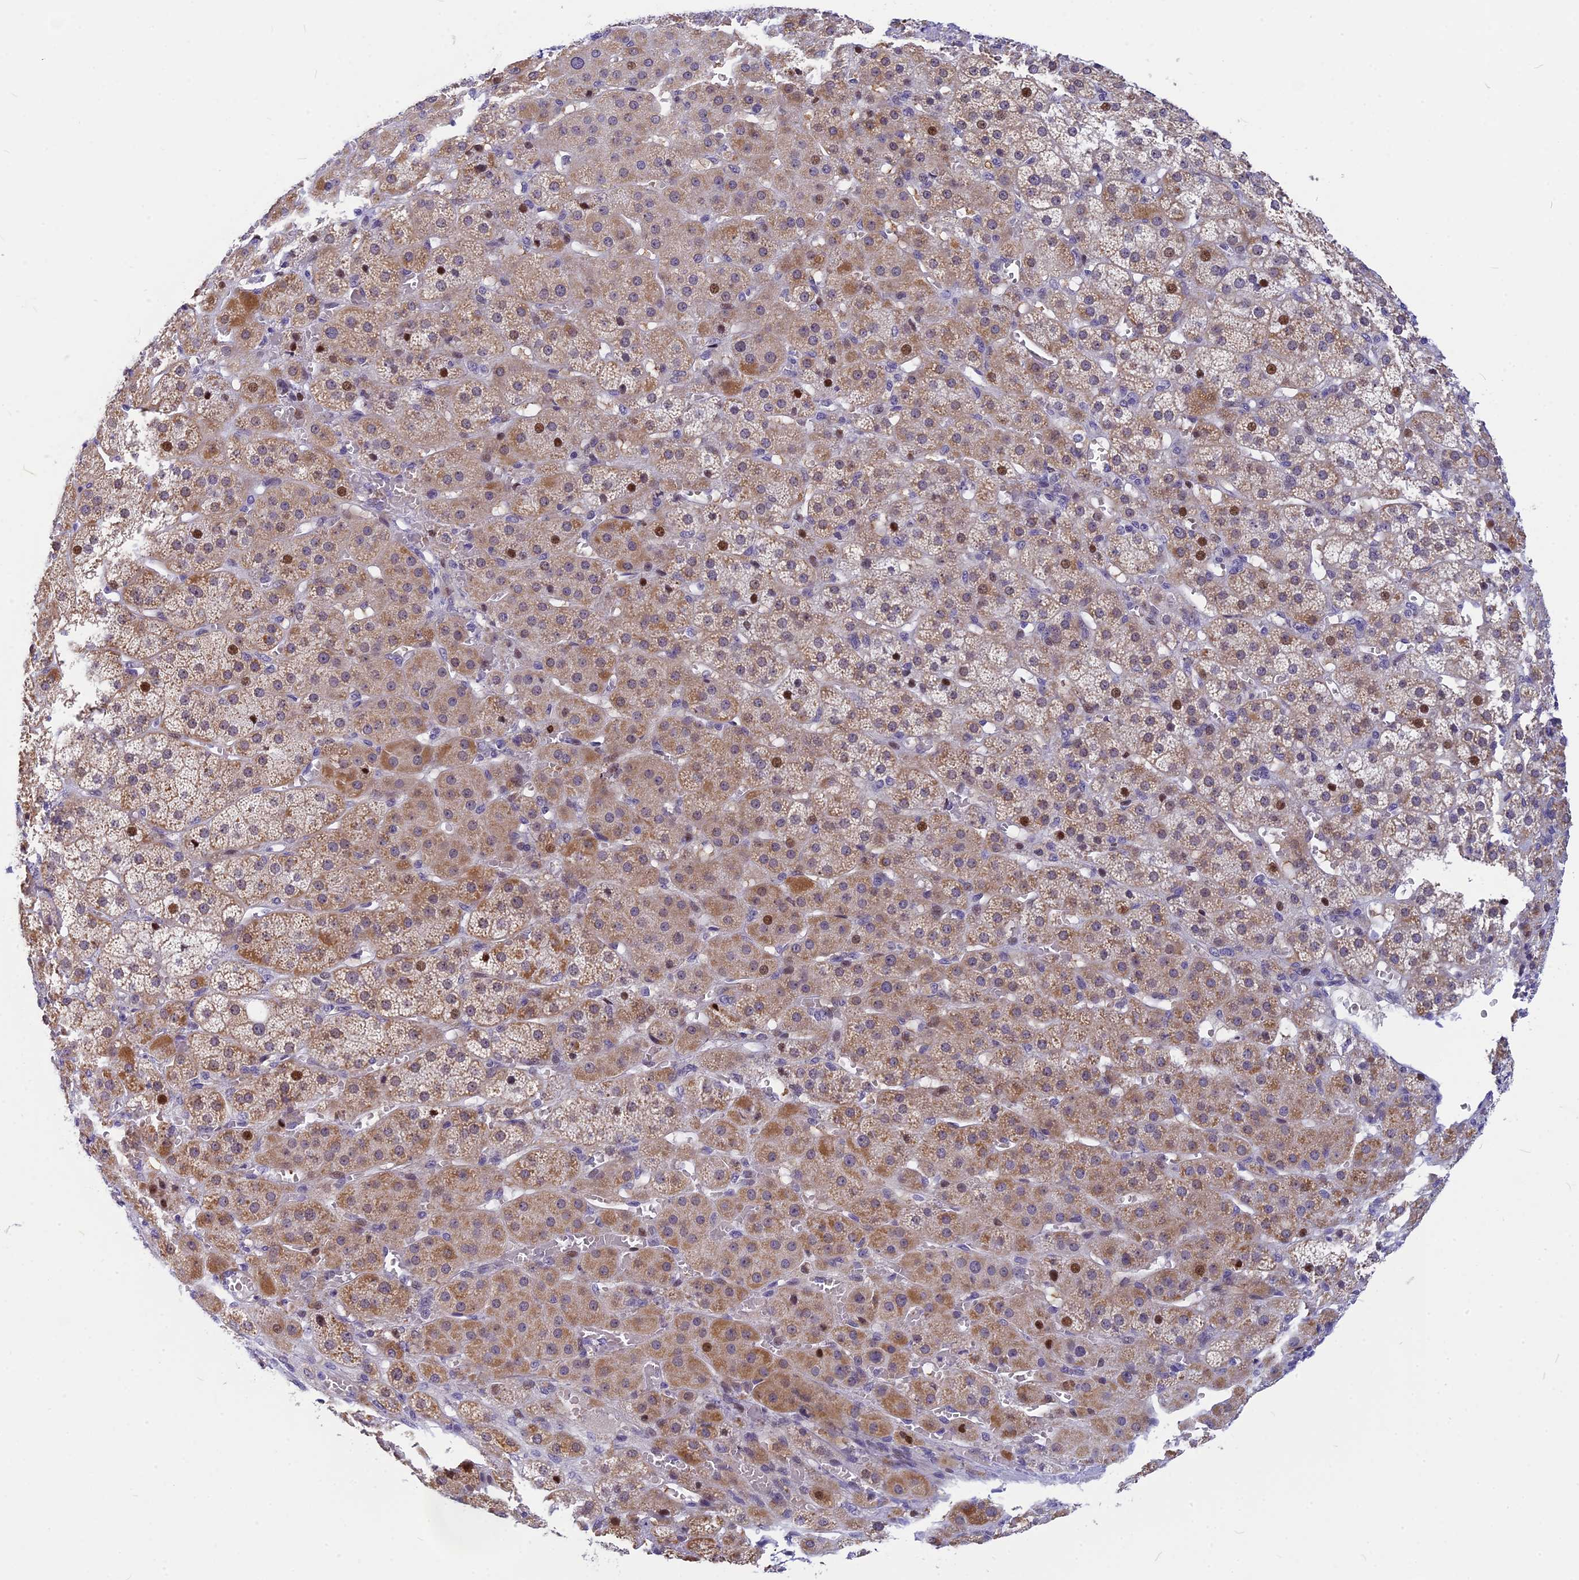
{"staining": {"intensity": "moderate", "quantity": "25%-75%", "location": "cytoplasmic/membranous,nuclear"}, "tissue": "adrenal gland", "cell_type": "Glandular cells", "image_type": "normal", "snomed": [{"axis": "morphology", "description": "Normal tissue, NOS"}, {"axis": "topography", "description": "Adrenal gland"}], "caption": "Immunohistochemistry staining of normal adrenal gland, which exhibits medium levels of moderate cytoplasmic/membranous,nuclear positivity in about 25%-75% of glandular cells indicating moderate cytoplasmic/membranous,nuclear protein staining. The staining was performed using DAB (3,3'-diaminobenzidine) (brown) for protein detection and nuclei were counterstained in hematoxylin (blue).", "gene": "ANKRD34B", "patient": {"sex": "female", "age": 57}}